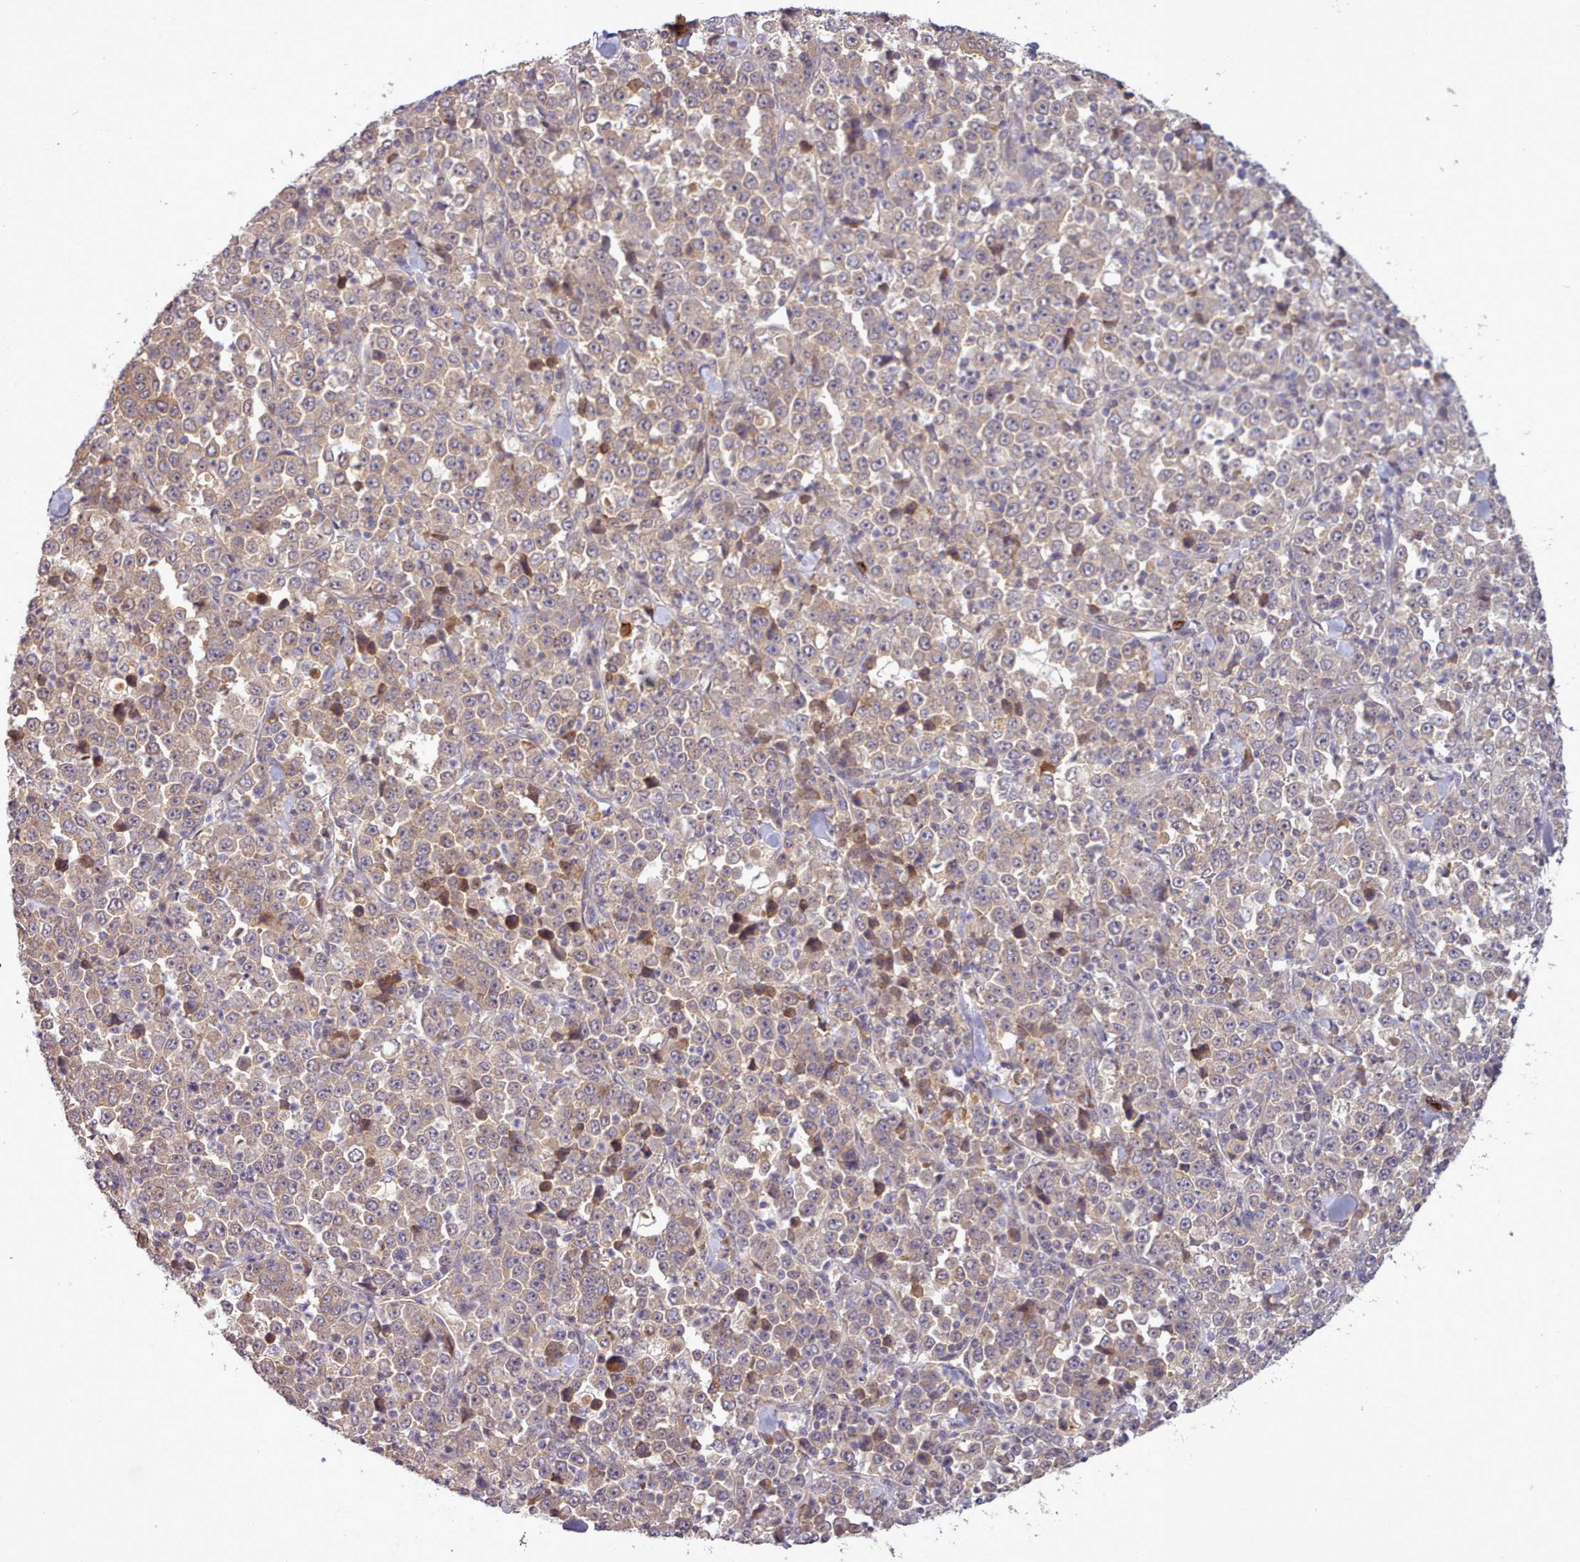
{"staining": {"intensity": "weak", "quantity": "25%-75%", "location": "cytoplasmic/membranous"}, "tissue": "stomach cancer", "cell_type": "Tumor cells", "image_type": "cancer", "snomed": [{"axis": "morphology", "description": "Normal tissue, NOS"}, {"axis": "morphology", "description": "Adenocarcinoma, NOS"}, {"axis": "topography", "description": "Stomach, upper"}, {"axis": "topography", "description": "Stomach"}], "caption": "Immunohistochemical staining of human adenocarcinoma (stomach) demonstrates low levels of weak cytoplasmic/membranous staining in about 25%-75% of tumor cells. (DAB (3,3'-diaminobenzidine) IHC, brown staining for protein, blue staining for nuclei).", "gene": "ARL17A", "patient": {"sex": "male", "age": 59}}